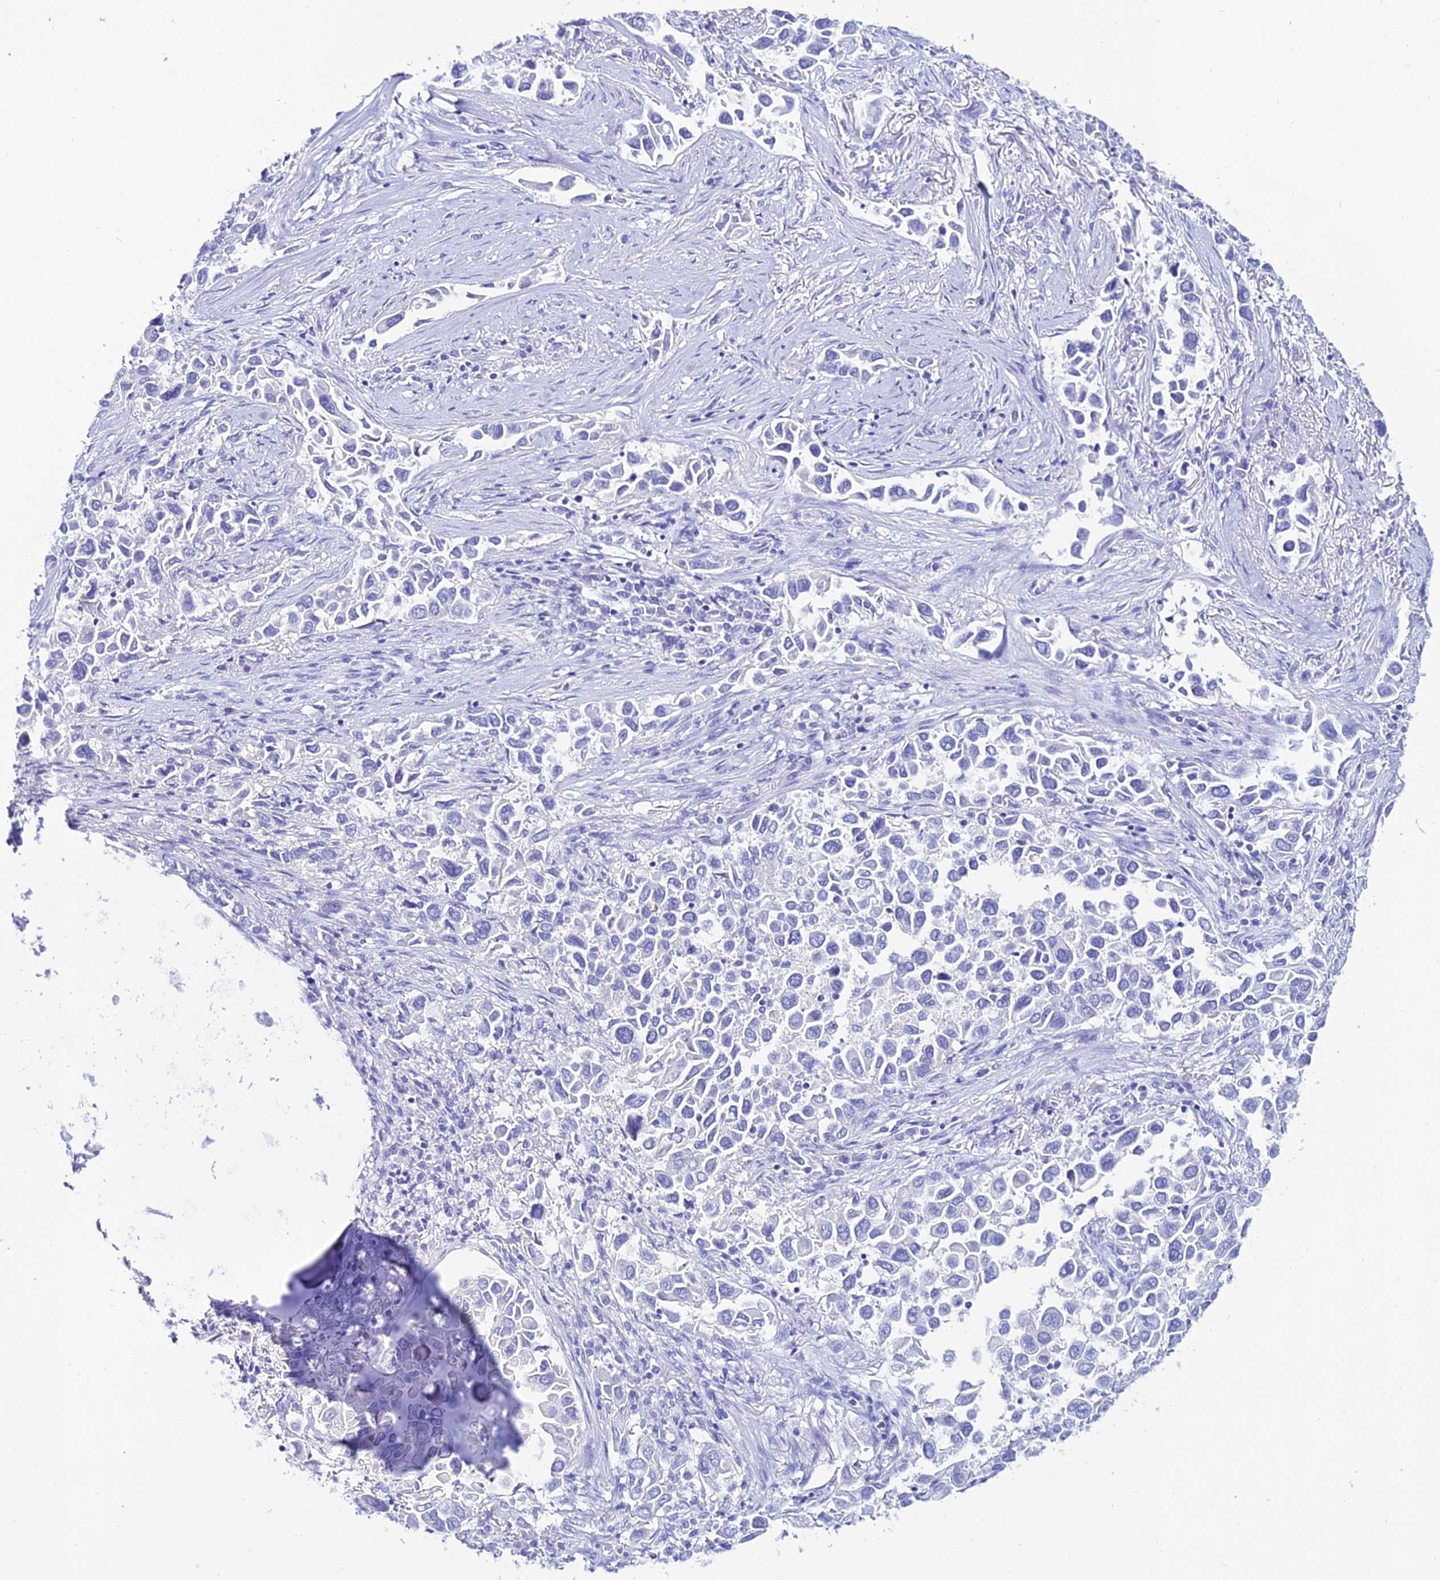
{"staining": {"intensity": "negative", "quantity": "none", "location": "none"}, "tissue": "lung cancer", "cell_type": "Tumor cells", "image_type": "cancer", "snomed": [{"axis": "morphology", "description": "Adenocarcinoma, NOS"}, {"axis": "topography", "description": "Lung"}], "caption": "Histopathology image shows no protein positivity in tumor cells of lung cancer tissue.", "gene": "OR4D5", "patient": {"sex": "female", "age": 76}}